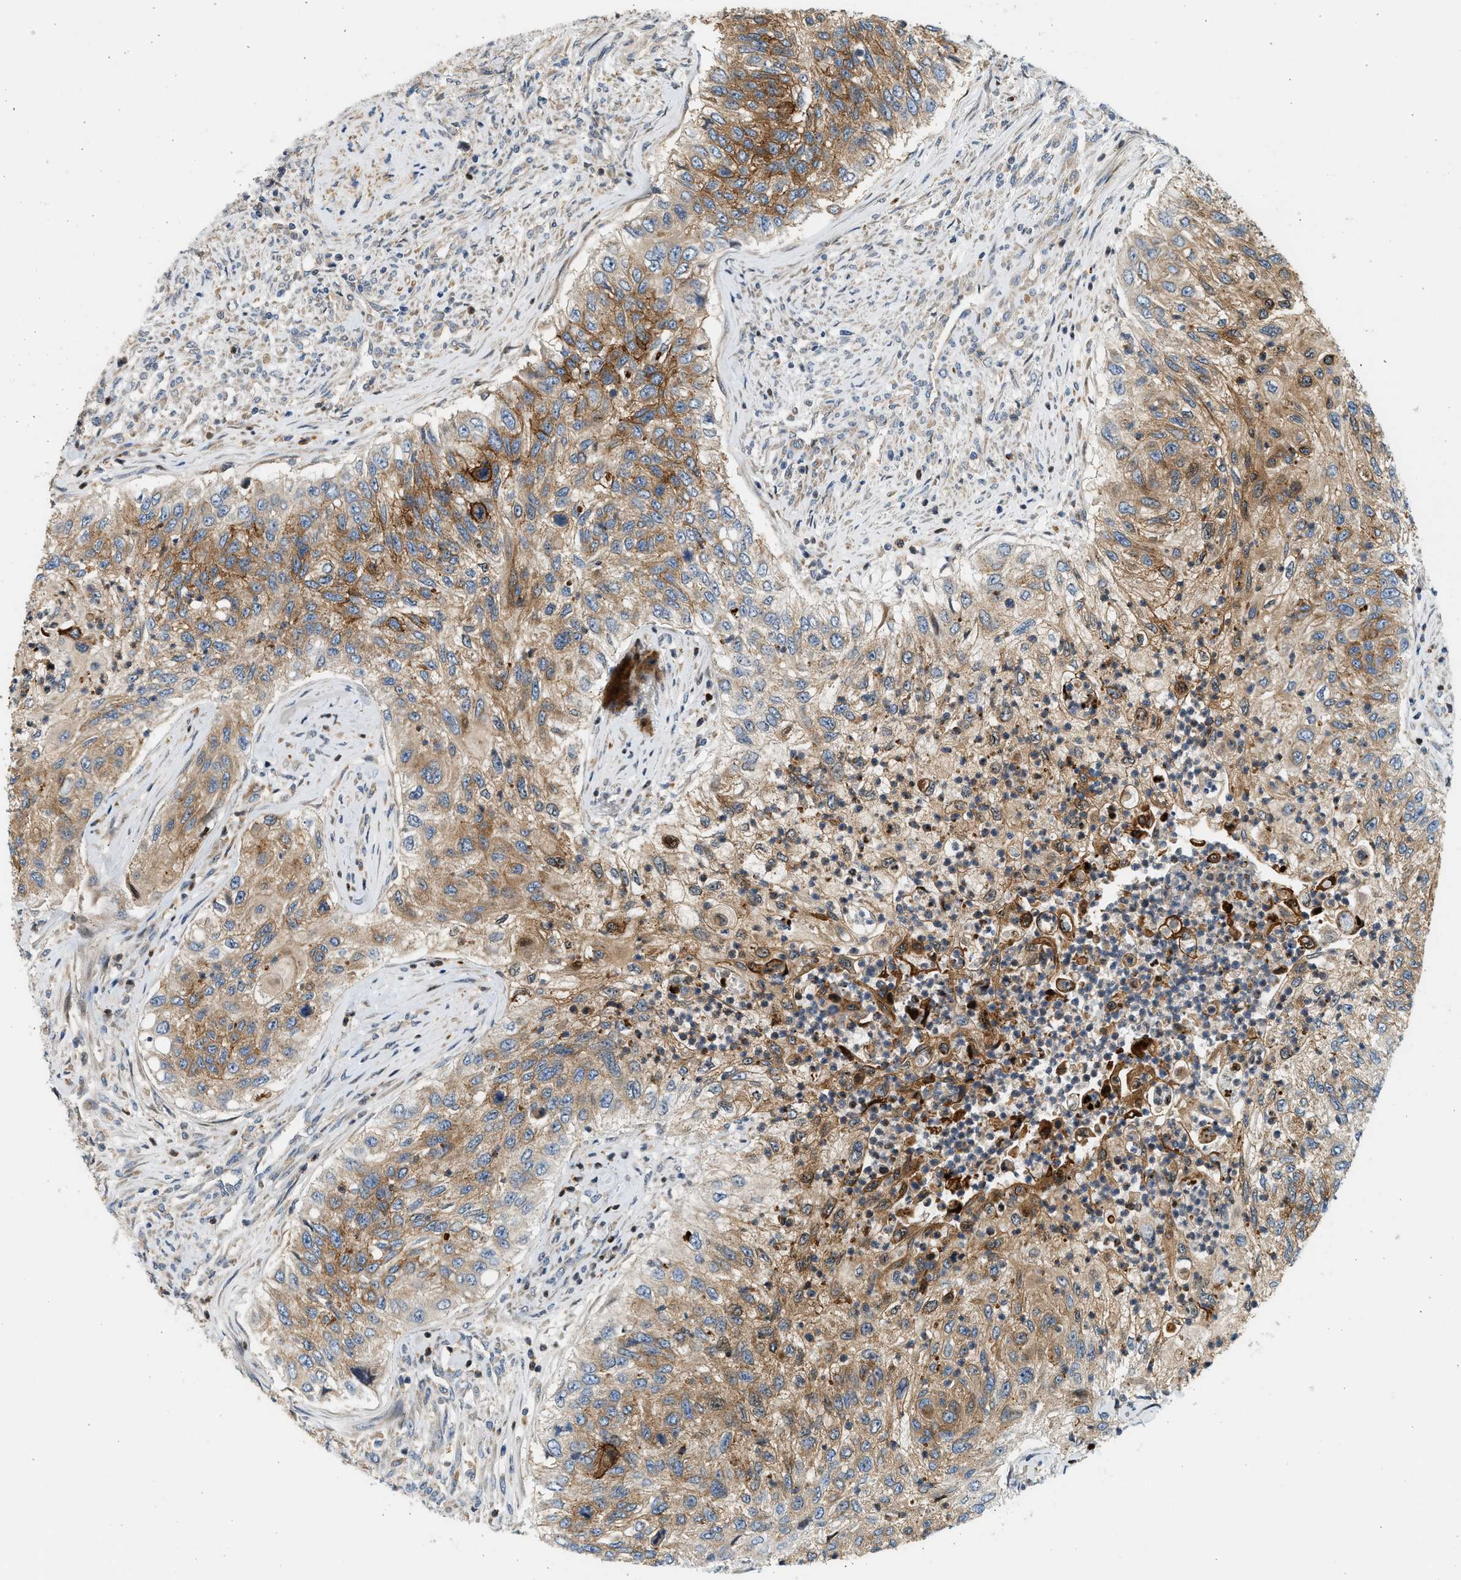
{"staining": {"intensity": "moderate", "quantity": ">75%", "location": "cytoplasmic/membranous"}, "tissue": "urothelial cancer", "cell_type": "Tumor cells", "image_type": "cancer", "snomed": [{"axis": "morphology", "description": "Urothelial carcinoma, High grade"}, {"axis": "topography", "description": "Urinary bladder"}], "caption": "Immunohistochemical staining of high-grade urothelial carcinoma exhibits moderate cytoplasmic/membranous protein staining in approximately >75% of tumor cells.", "gene": "NRSN2", "patient": {"sex": "female", "age": 60}}